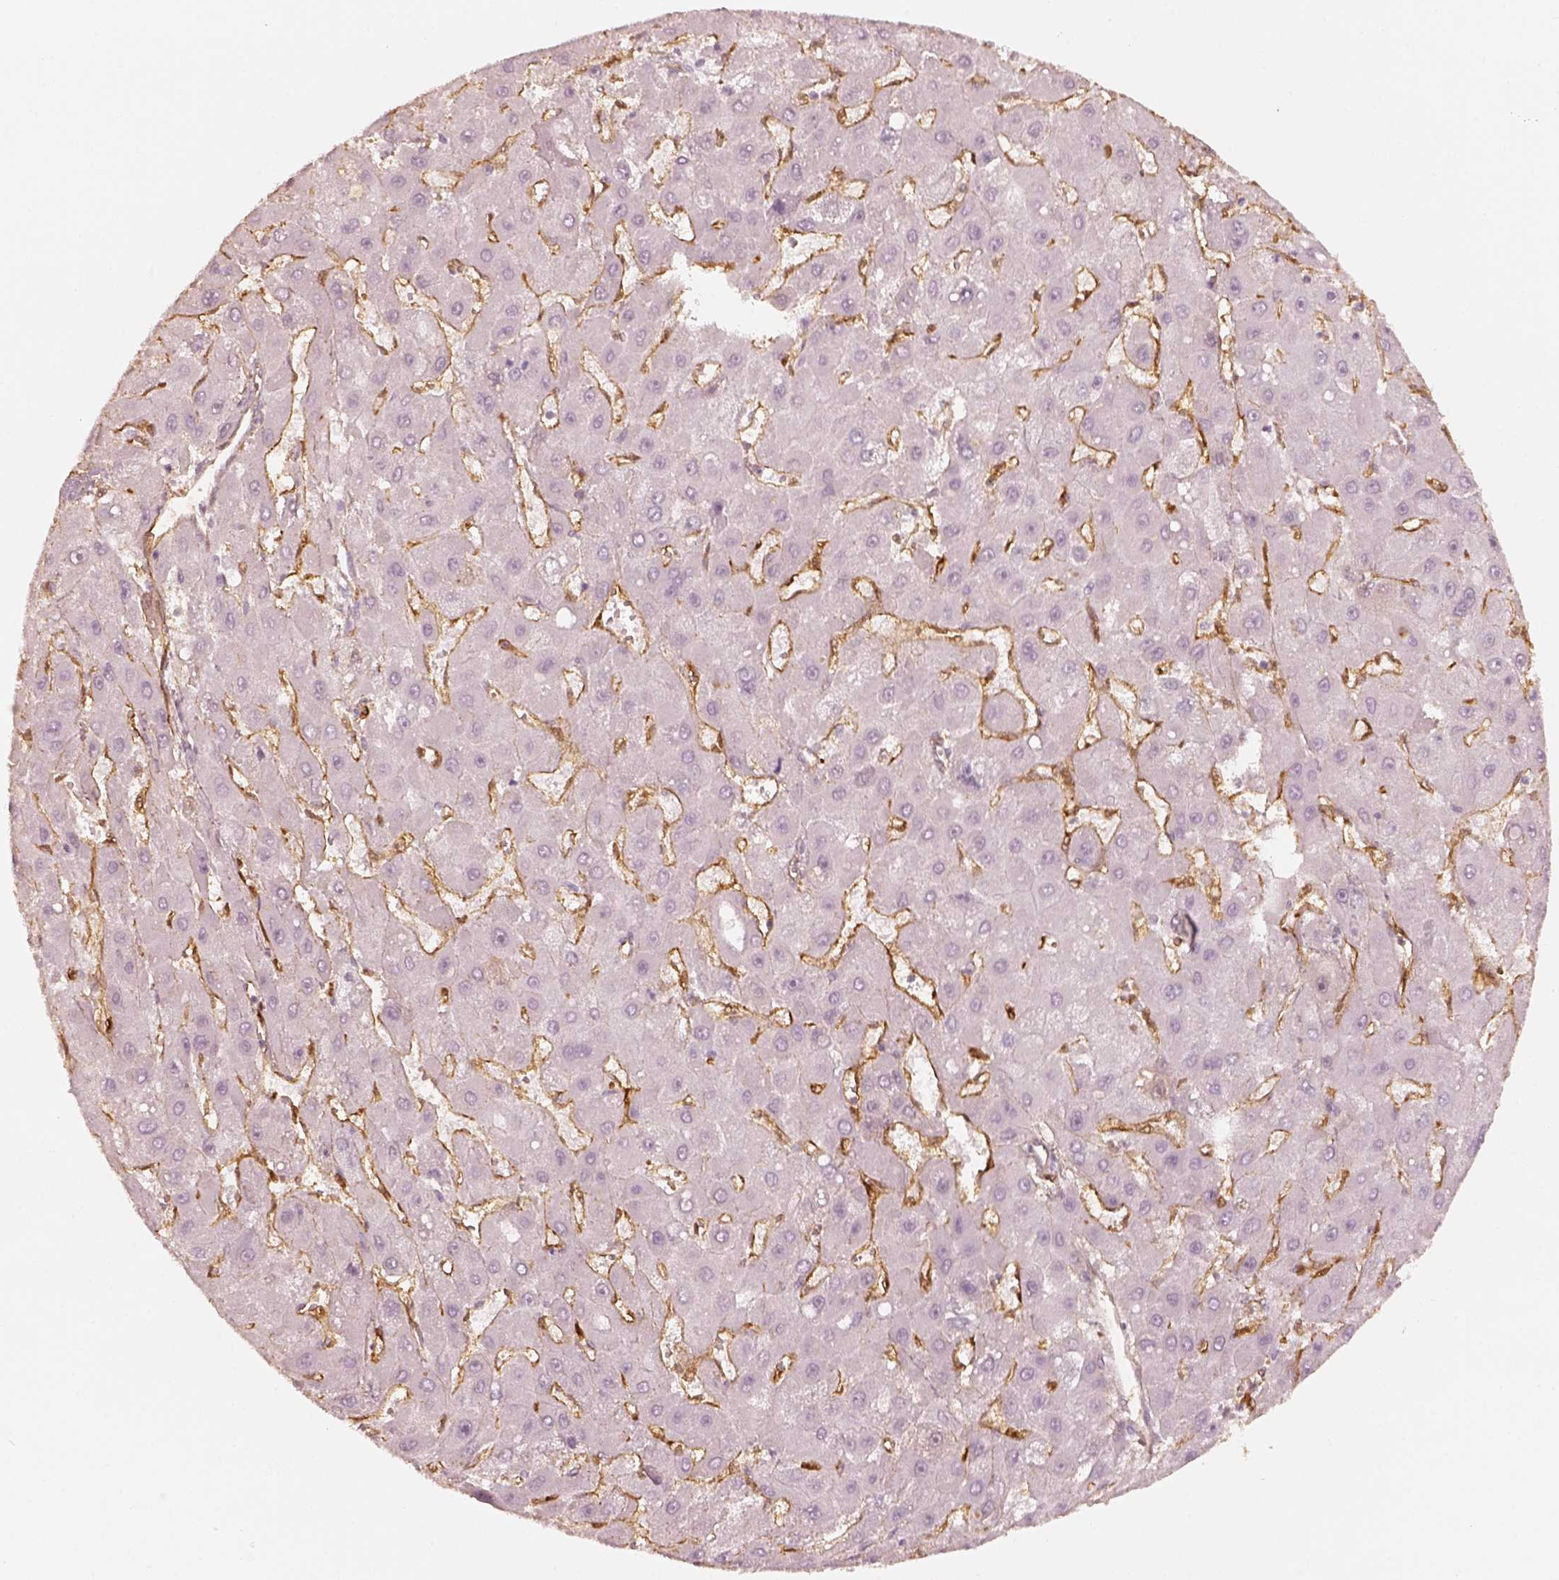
{"staining": {"intensity": "negative", "quantity": "none", "location": "none"}, "tissue": "liver cancer", "cell_type": "Tumor cells", "image_type": "cancer", "snomed": [{"axis": "morphology", "description": "Carcinoma, Hepatocellular, NOS"}, {"axis": "topography", "description": "Liver"}], "caption": "The image exhibits no significant staining in tumor cells of hepatocellular carcinoma (liver).", "gene": "FSCN1", "patient": {"sex": "female", "age": 25}}